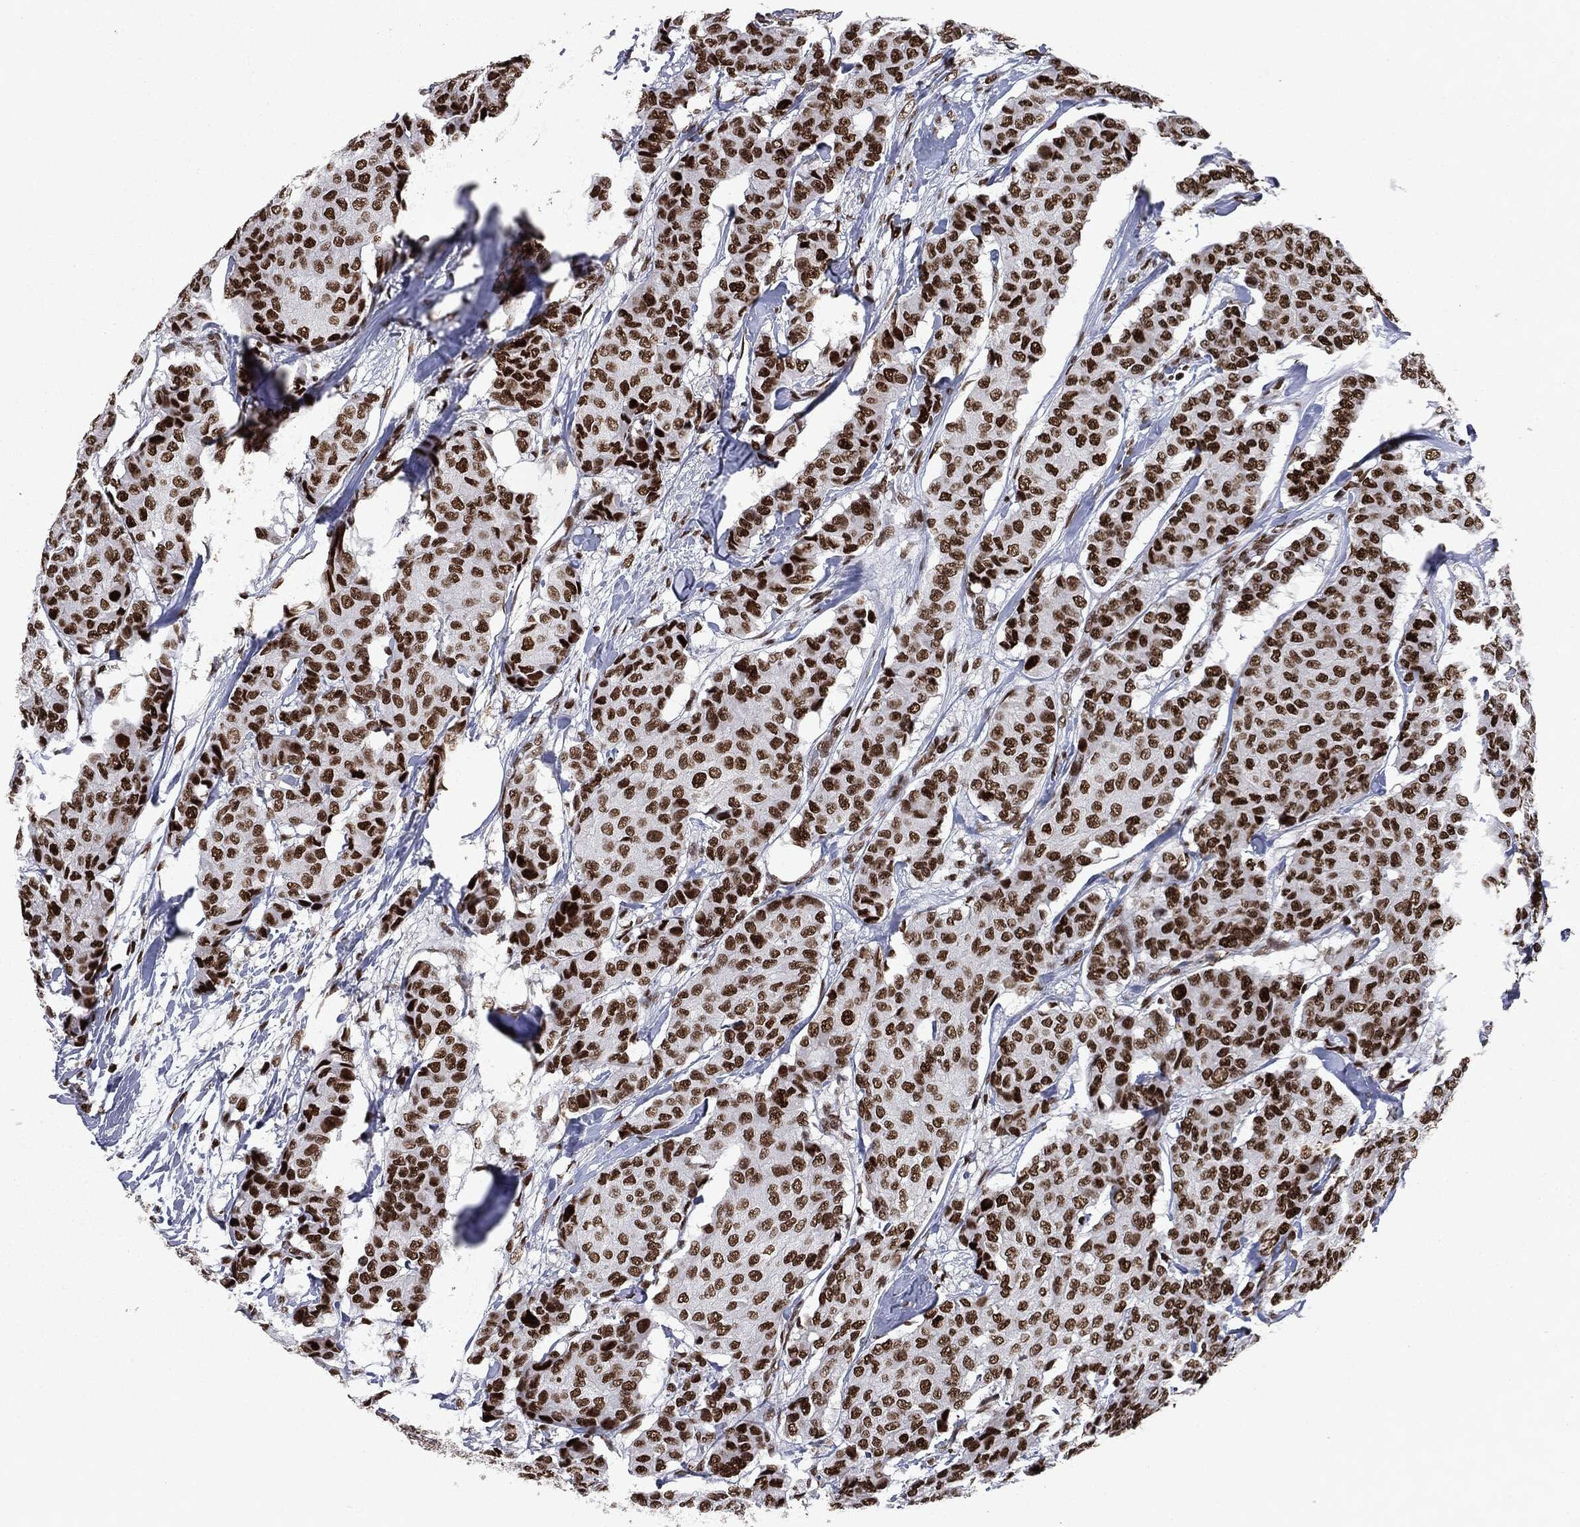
{"staining": {"intensity": "strong", "quantity": ">75%", "location": "nuclear"}, "tissue": "breast cancer", "cell_type": "Tumor cells", "image_type": "cancer", "snomed": [{"axis": "morphology", "description": "Duct carcinoma"}, {"axis": "topography", "description": "Breast"}], "caption": "Breast cancer (infiltrating ductal carcinoma) tissue demonstrates strong nuclear positivity in approximately >75% of tumor cells, visualized by immunohistochemistry.", "gene": "MSH2", "patient": {"sex": "female", "age": 75}}